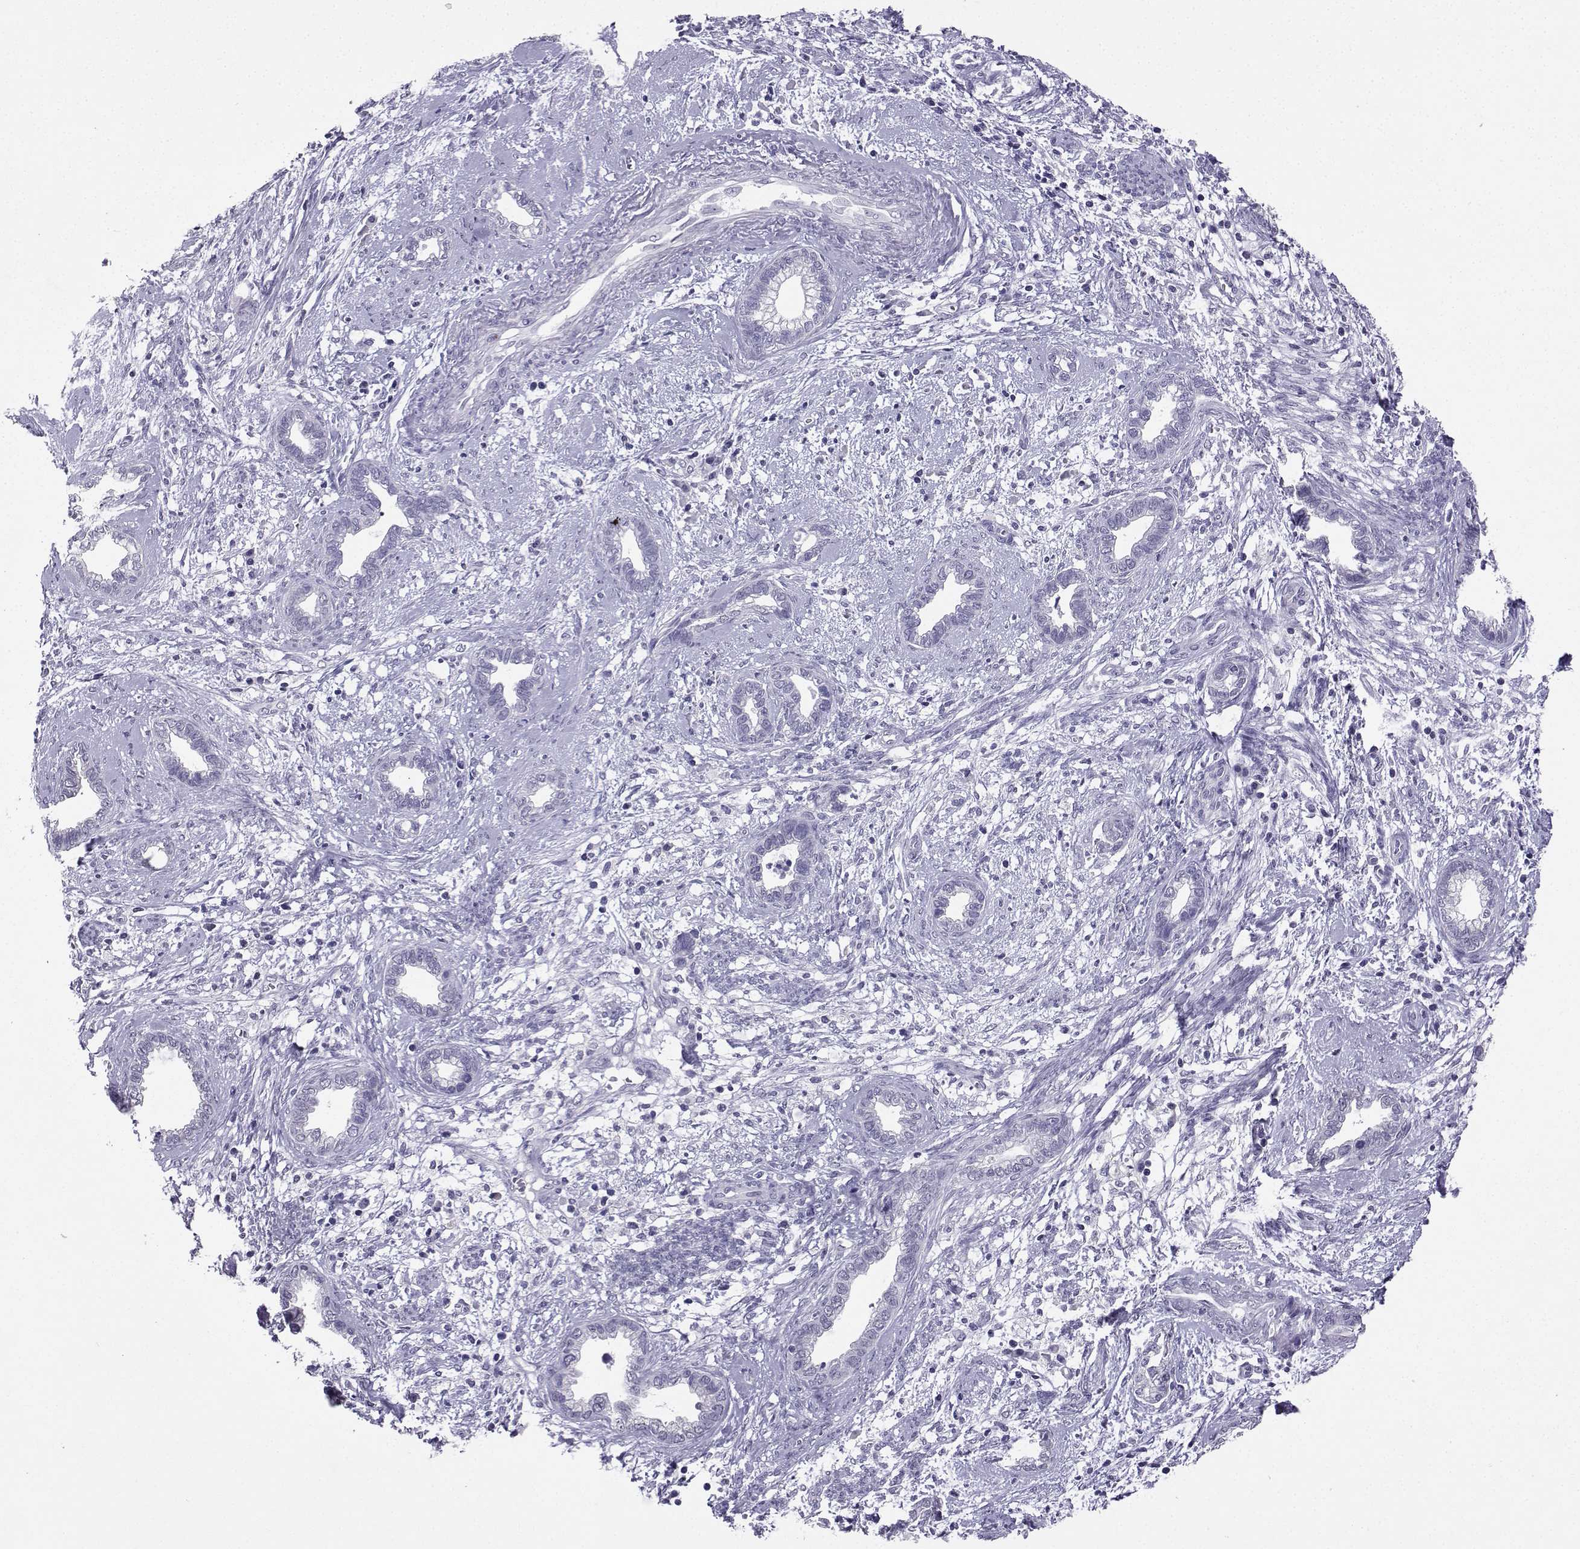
{"staining": {"intensity": "negative", "quantity": "none", "location": "none"}, "tissue": "cervical cancer", "cell_type": "Tumor cells", "image_type": "cancer", "snomed": [{"axis": "morphology", "description": "Adenocarcinoma, NOS"}, {"axis": "topography", "description": "Cervix"}], "caption": "High power microscopy histopathology image of an immunohistochemistry (IHC) image of cervical adenocarcinoma, revealing no significant staining in tumor cells. (Brightfield microscopy of DAB IHC at high magnification).", "gene": "TBR1", "patient": {"sex": "female", "age": 62}}